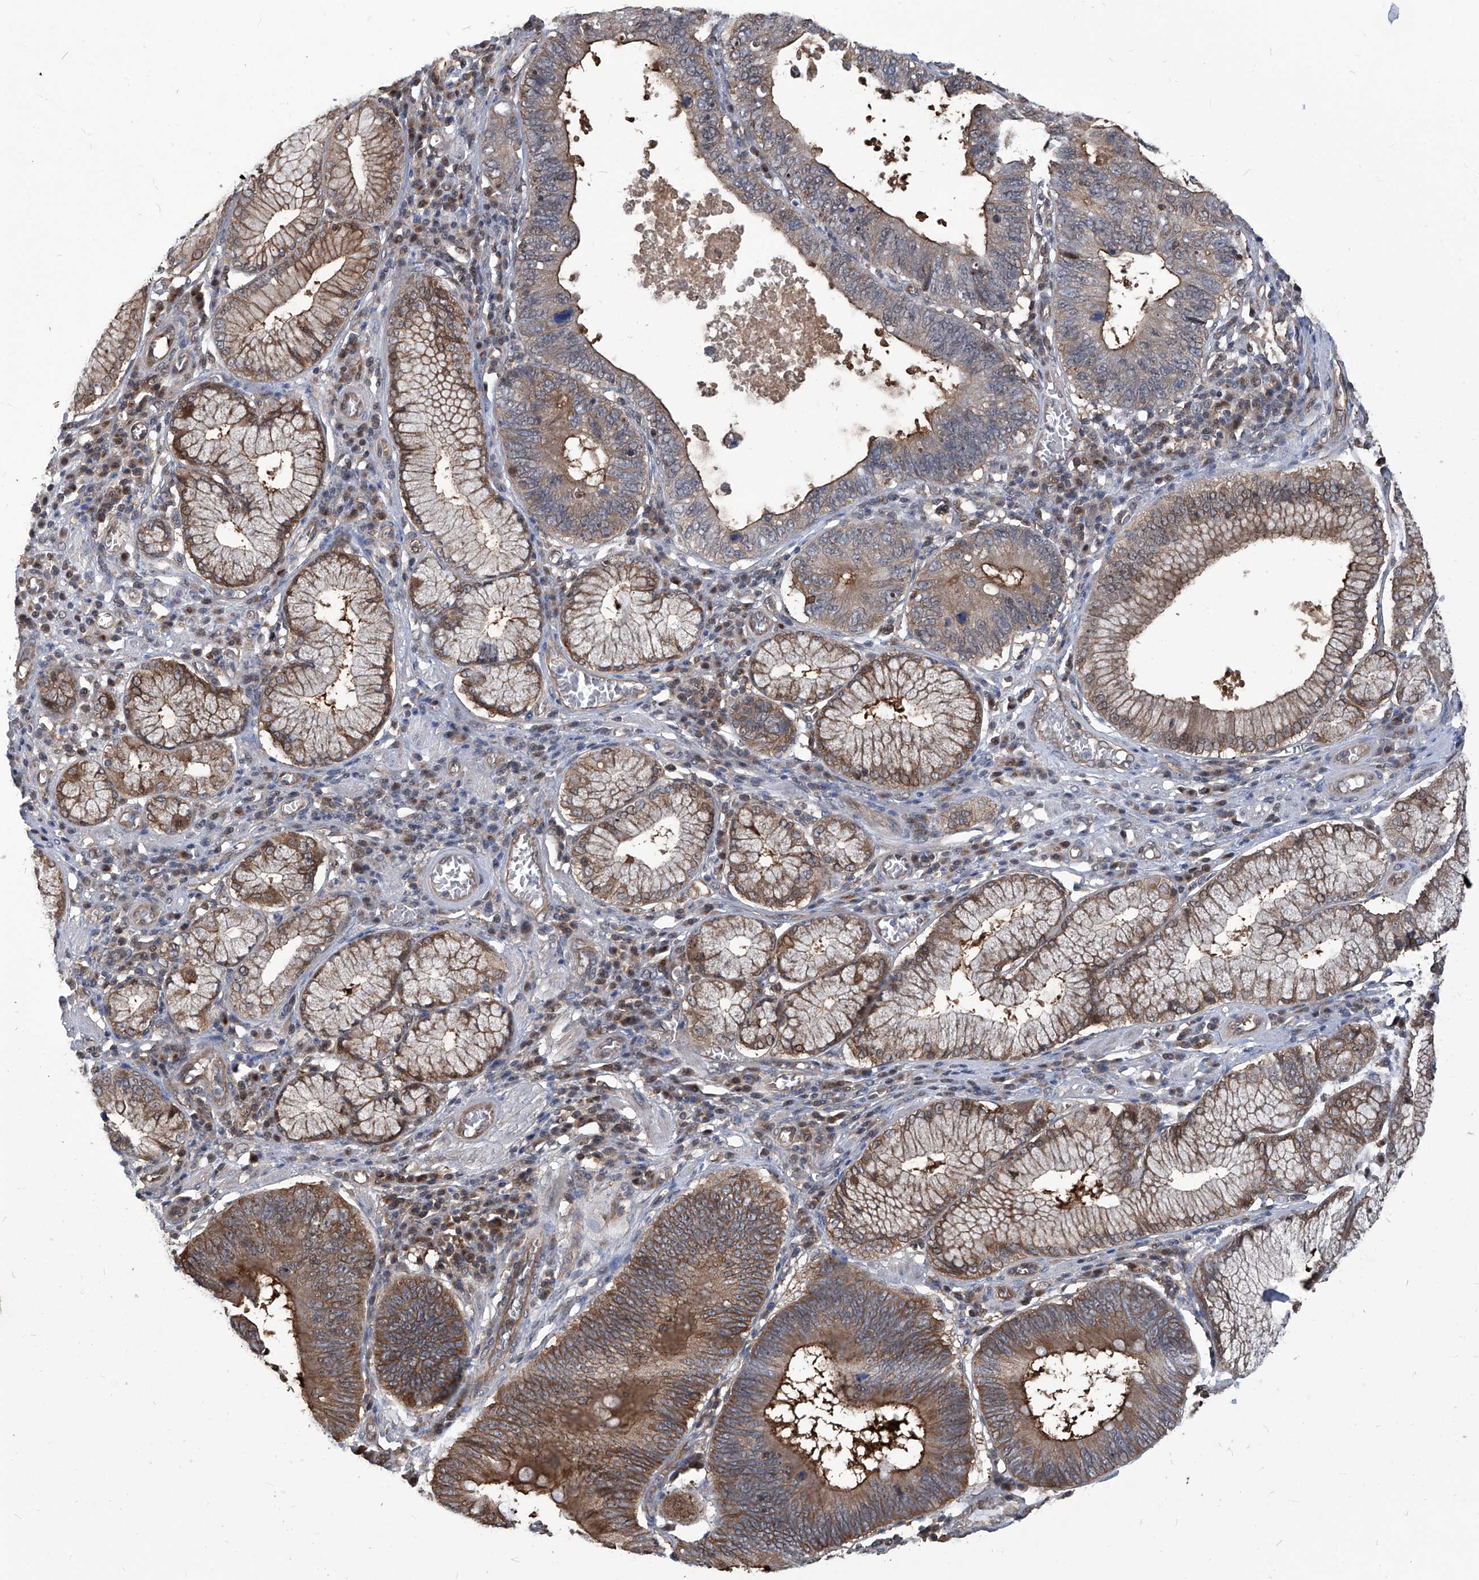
{"staining": {"intensity": "moderate", "quantity": ">75%", "location": "cytoplasmic/membranous"}, "tissue": "stomach cancer", "cell_type": "Tumor cells", "image_type": "cancer", "snomed": [{"axis": "morphology", "description": "Adenocarcinoma, NOS"}, {"axis": "topography", "description": "Stomach"}], "caption": "A medium amount of moderate cytoplasmic/membranous expression is present in approximately >75% of tumor cells in stomach cancer (adenocarcinoma) tissue.", "gene": "PSMB1", "patient": {"sex": "male", "age": 59}}